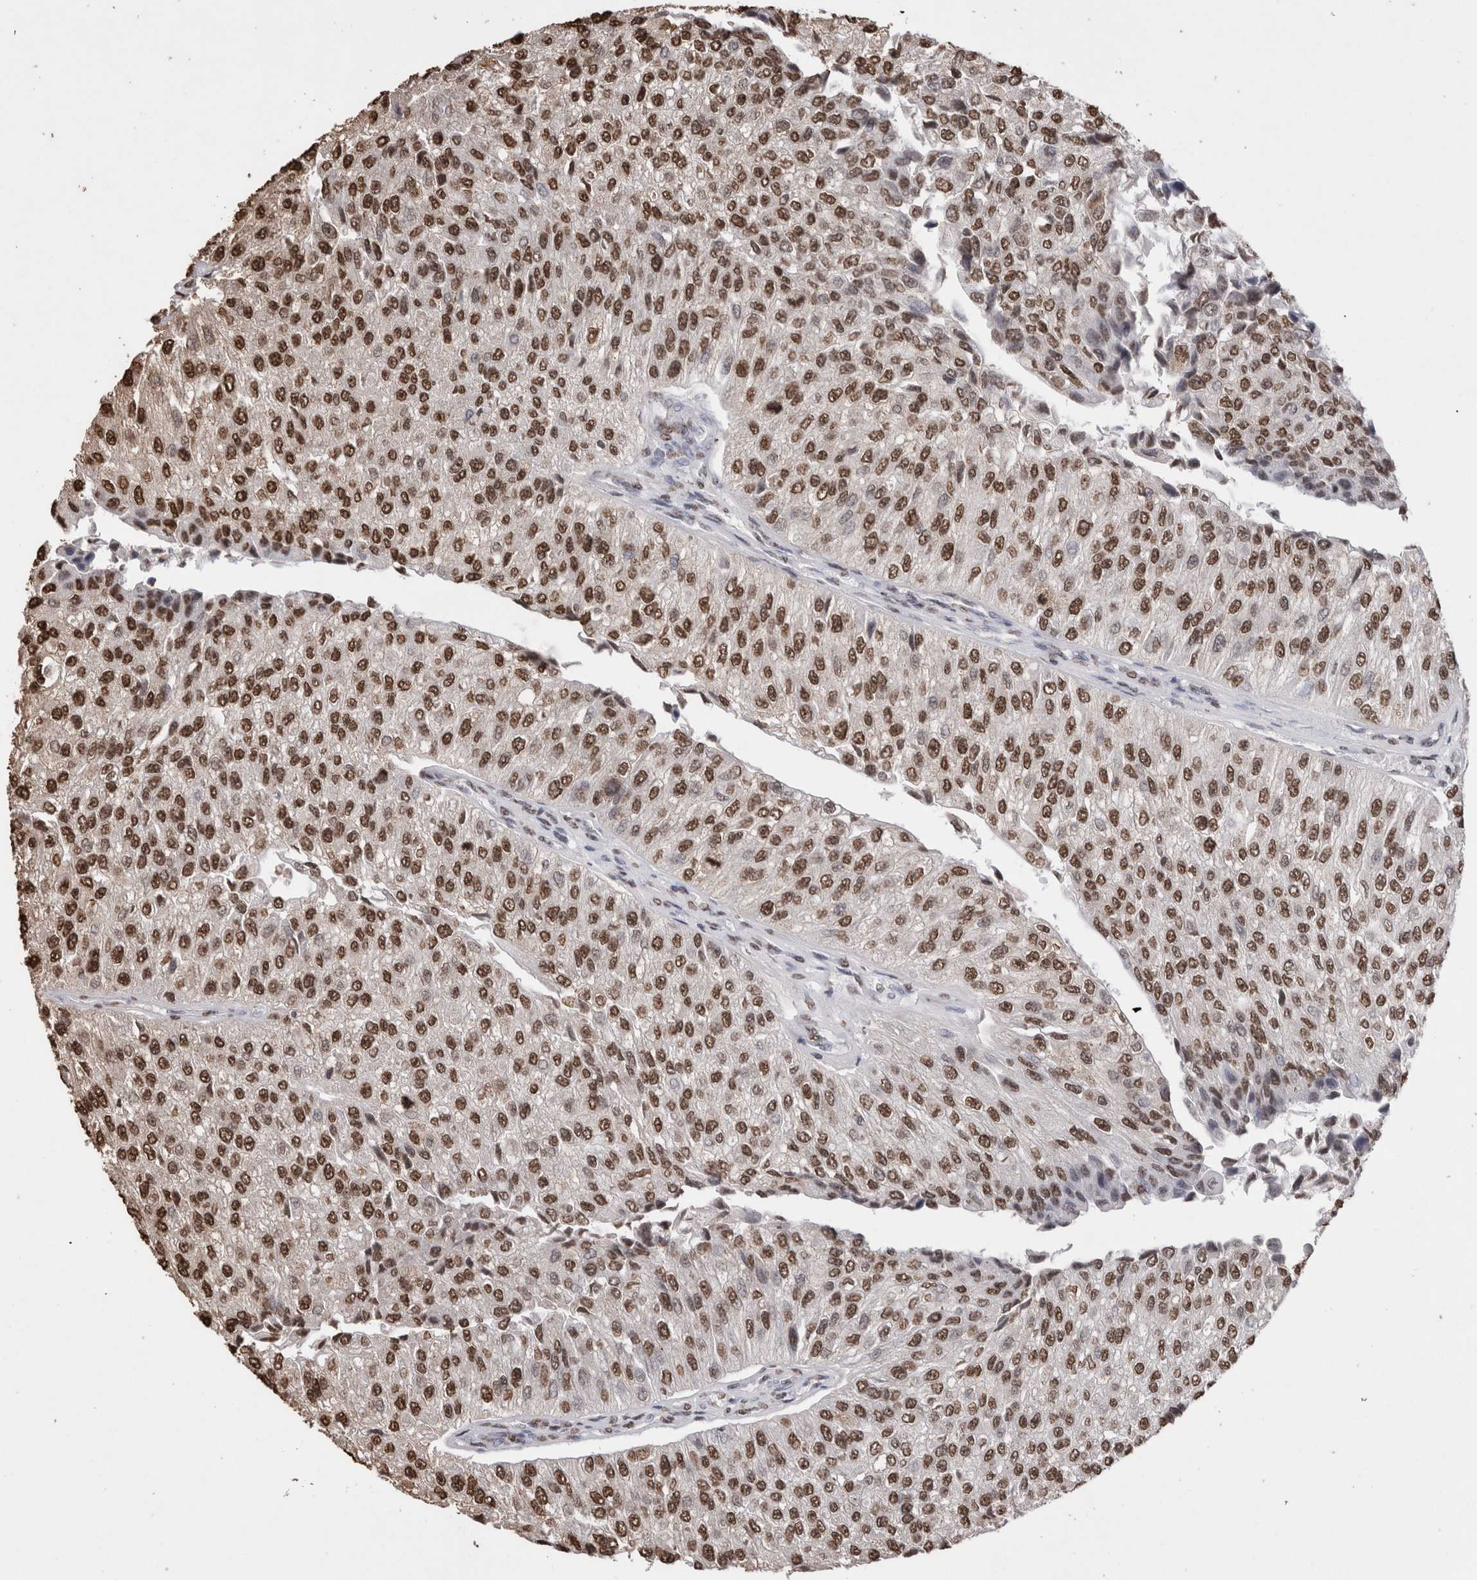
{"staining": {"intensity": "strong", "quantity": ">75%", "location": "nuclear"}, "tissue": "urothelial cancer", "cell_type": "Tumor cells", "image_type": "cancer", "snomed": [{"axis": "morphology", "description": "Urothelial carcinoma, High grade"}, {"axis": "topography", "description": "Kidney"}, {"axis": "topography", "description": "Urinary bladder"}], "caption": "This is an image of immunohistochemistry (IHC) staining of urothelial cancer, which shows strong expression in the nuclear of tumor cells.", "gene": "NTHL1", "patient": {"sex": "male", "age": 77}}